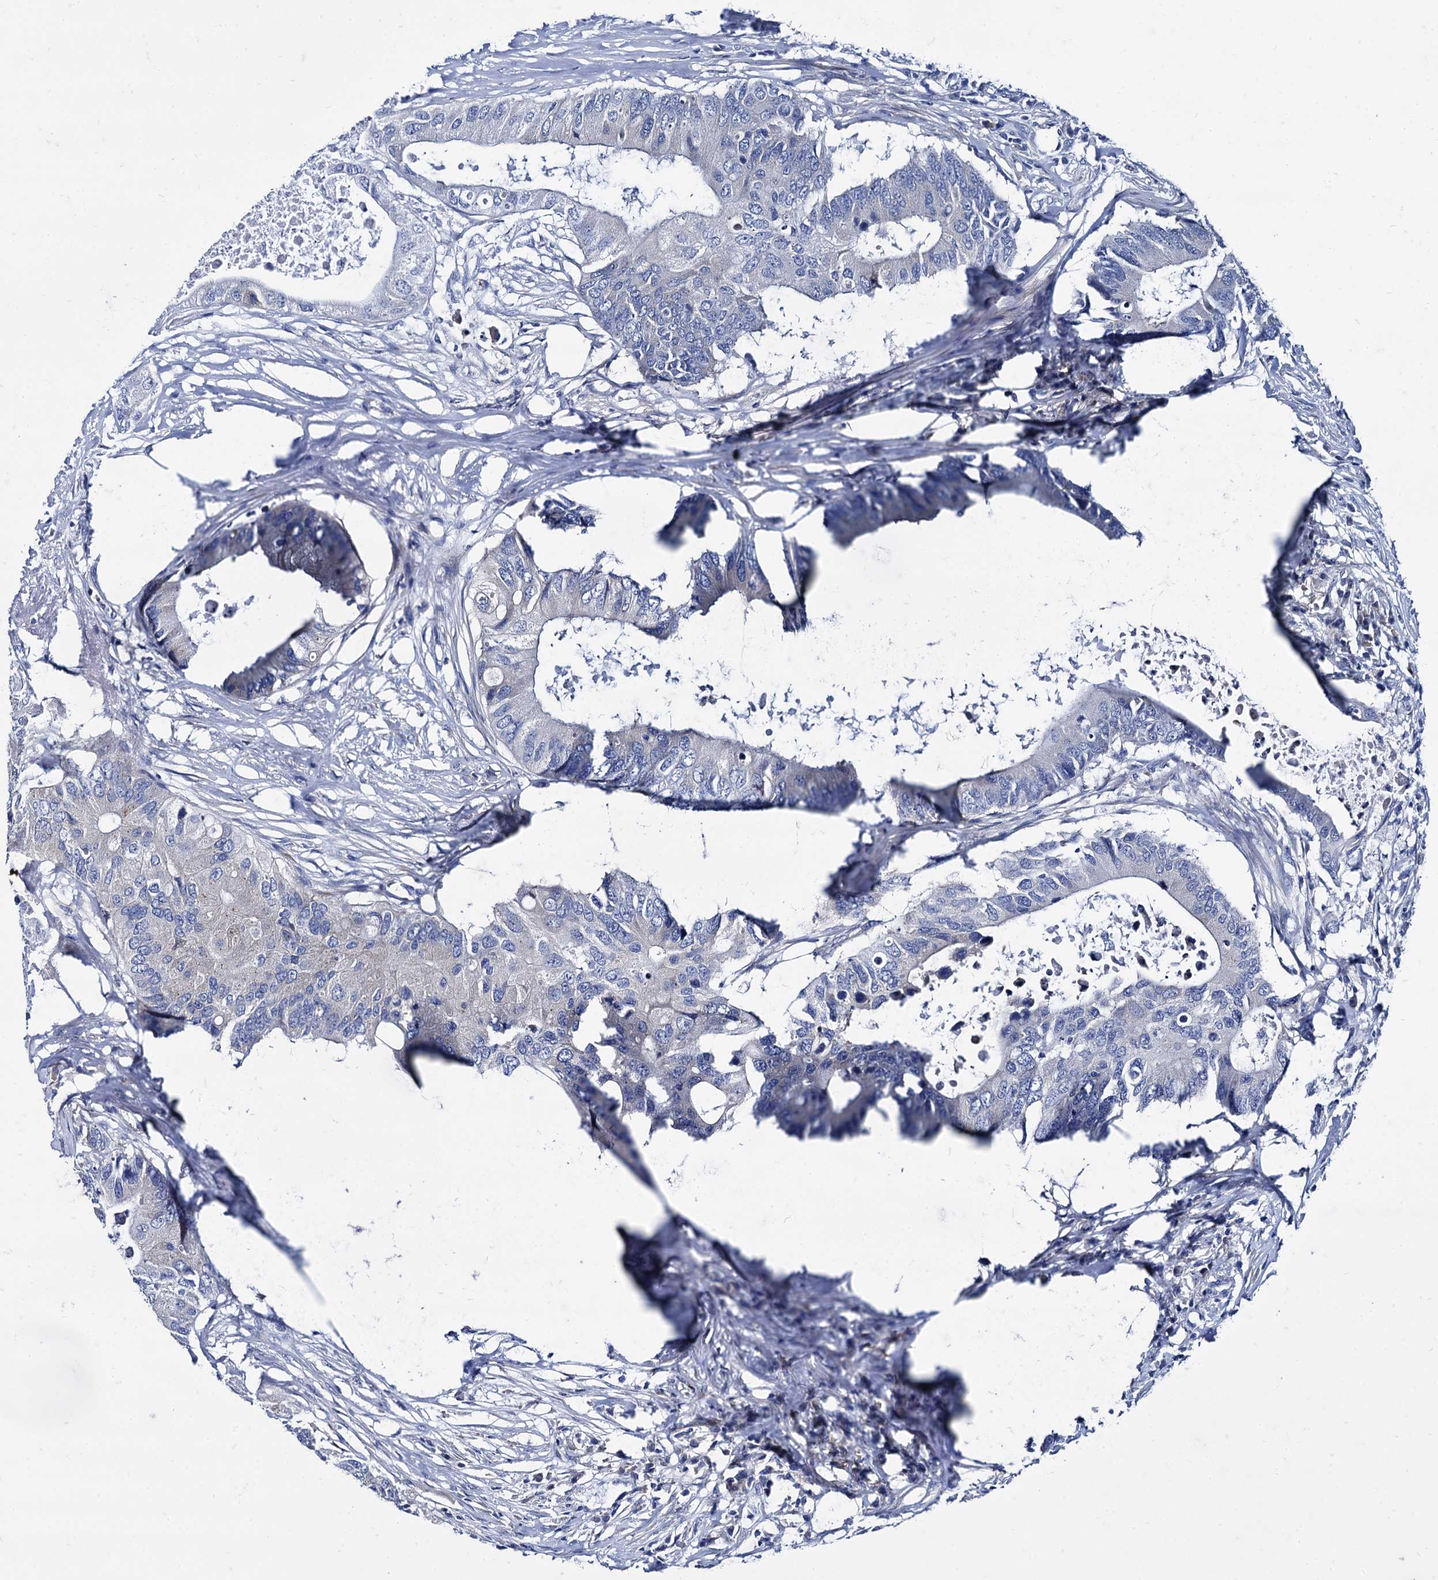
{"staining": {"intensity": "negative", "quantity": "none", "location": "none"}, "tissue": "colorectal cancer", "cell_type": "Tumor cells", "image_type": "cancer", "snomed": [{"axis": "morphology", "description": "Adenocarcinoma, NOS"}, {"axis": "topography", "description": "Colon"}], "caption": "Photomicrograph shows no protein positivity in tumor cells of colorectal cancer (adenocarcinoma) tissue. (Brightfield microscopy of DAB (3,3'-diaminobenzidine) IHC at high magnification).", "gene": "FOXR2", "patient": {"sex": "male", "age": 71}}